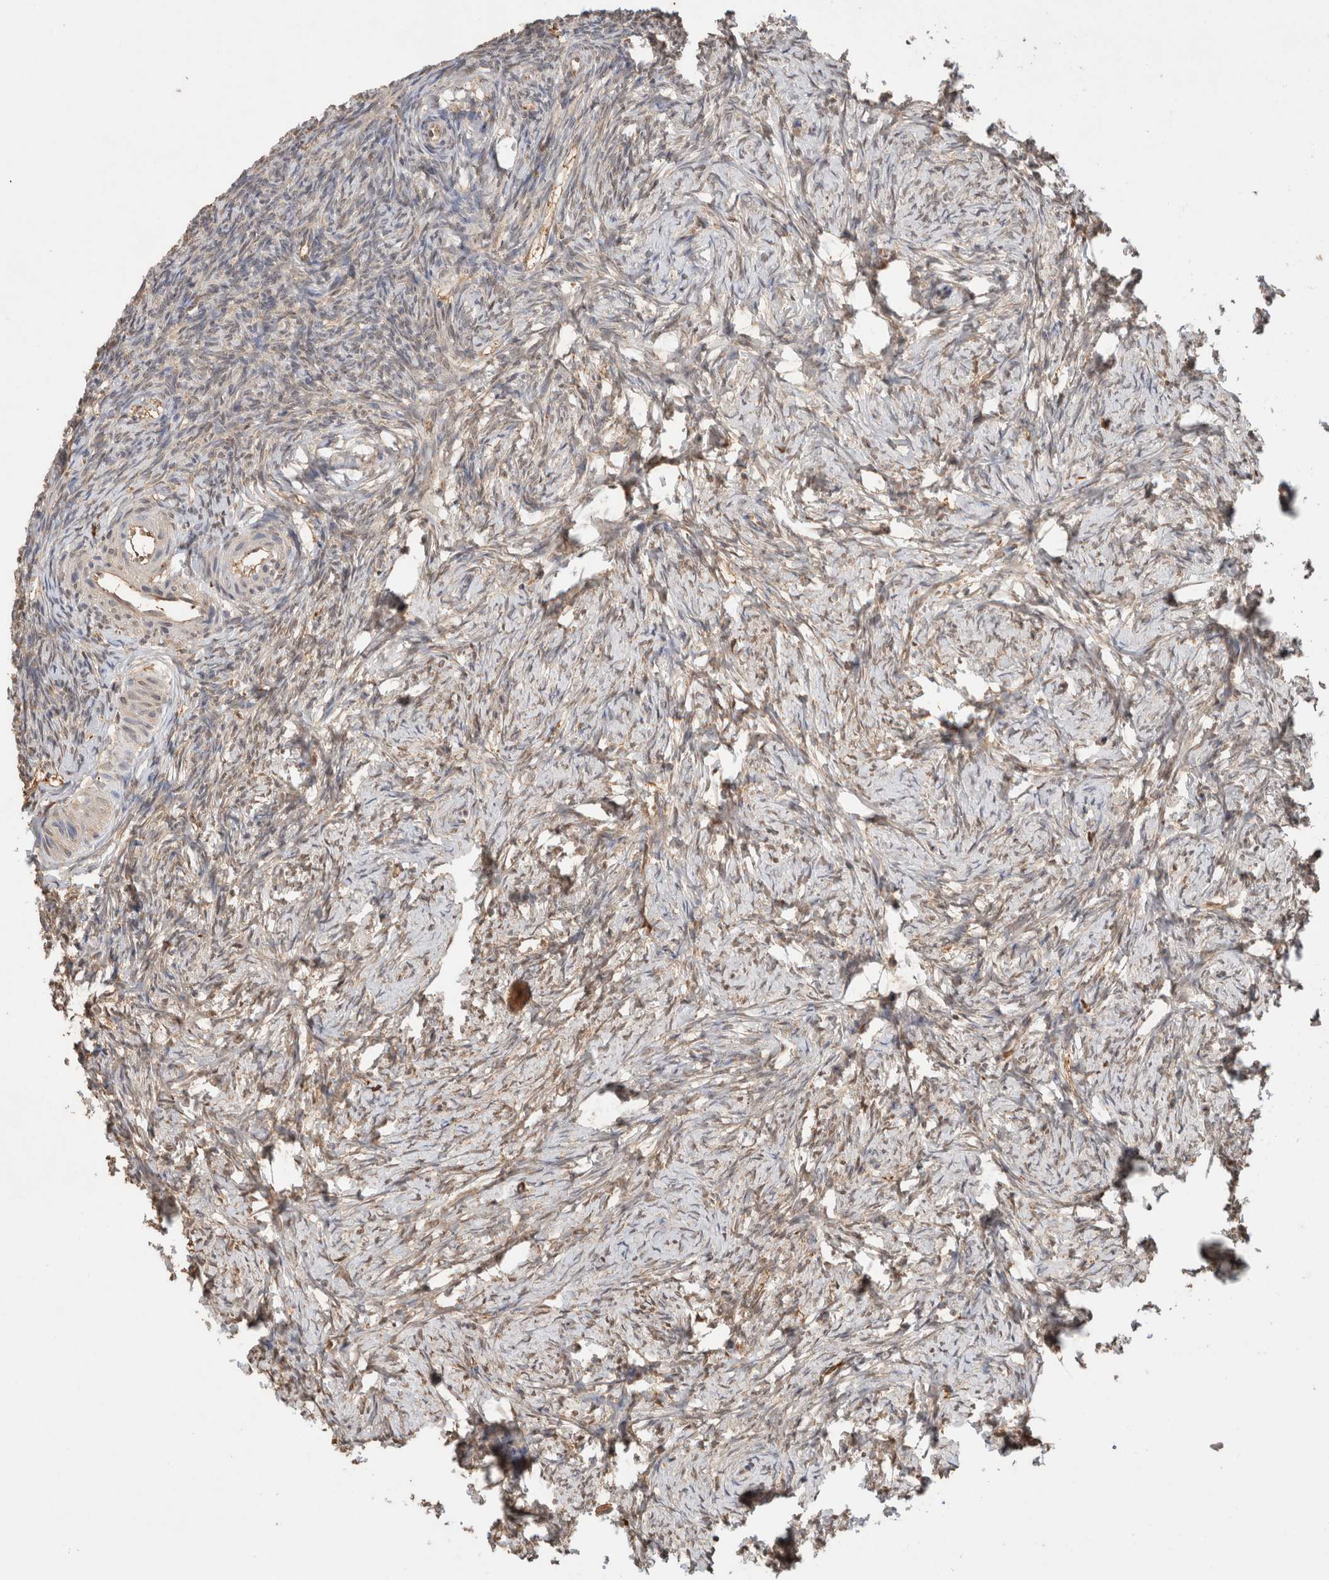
{"staining": {"intensity": "moderate", "quantity": ">75%", "location": "cytoplasmic/membranous"}, "tissue": "ovary", "cell_type": "Follicle cells", "image_type": "normal", "snomed": [{"axis": "morphology", "description": "Normal tissue, NOS"}, {"axis": "topography", "description": "Ovary"}], "caption": "High-magnification brightfield microscopy of benign ovary stained with DAB (brown) and counterstained with hematoxylin (blue). follicle cells exhibit moderate cytoplasmic/membranous expression is appreciated in approximately>75% of cells. Using DAB (3,3'-diaminobenzidine) (brown) and hematoxylin (blue) stains, captured at high magnification using brightfield microscopy.", "gene": "YWHAH", "patient": {"sex": "female", "age": 34}}